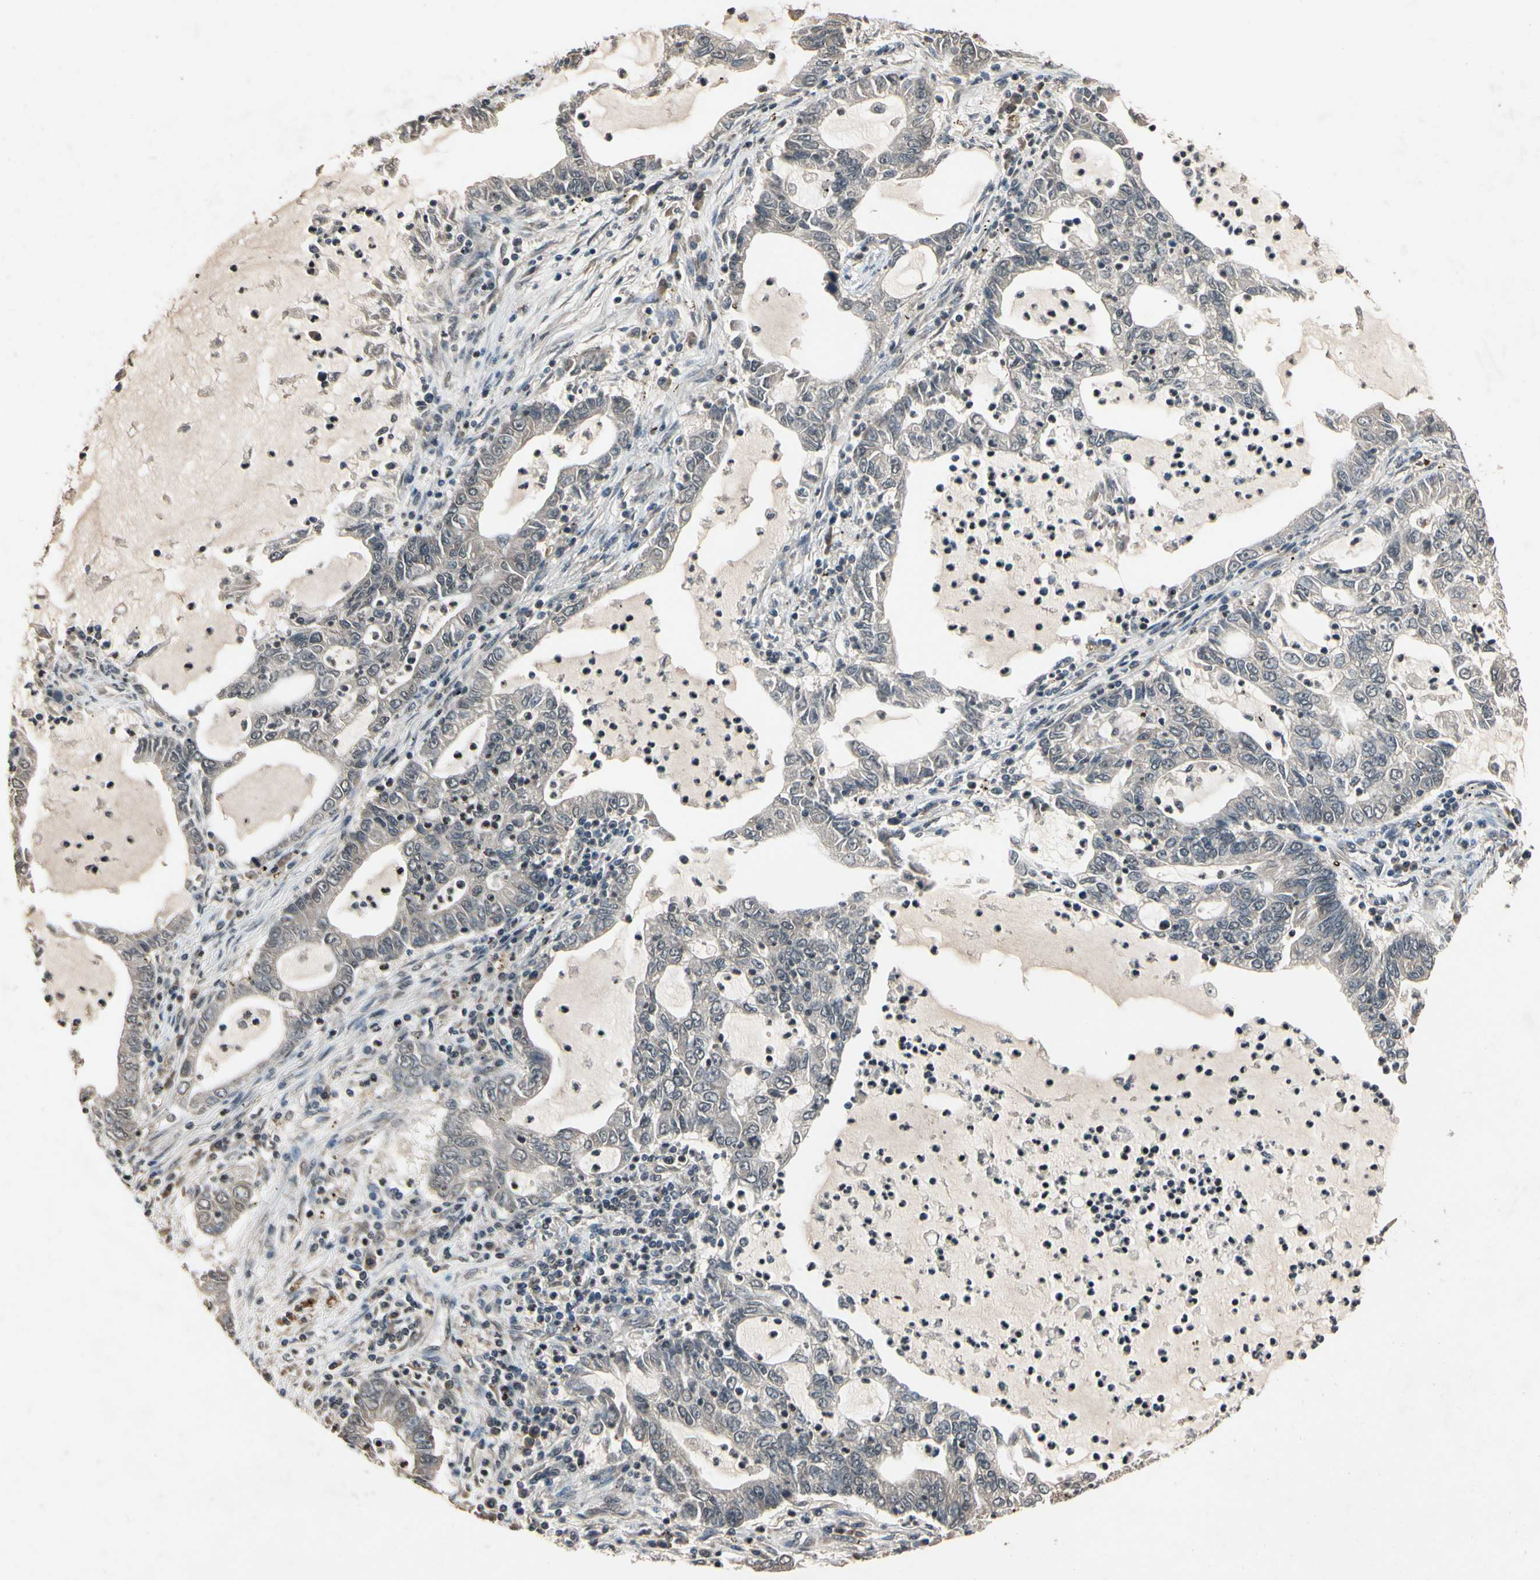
{"staining": {"intensity": "weak", "quantity": "<25%", "location": "cytoplasmic/membranous"}, "tissue": "lung cancer", "cell_type": "Tumor cells", "image_type": "cancer", "snomed": [{"axis": "morphology", "description": "Adenocarcinoma, NOS"}, {"axis": "topography", "description": "Lung"}], "caption": "An image of lung cancer stained for a protein exhibits no brown staining in tumor cells. (Immunohistochemistry (ihc), brightfield microscopy, high magnification).", "gene": "DPY19L3", "patient": {"sex": "female", "age": 51}}